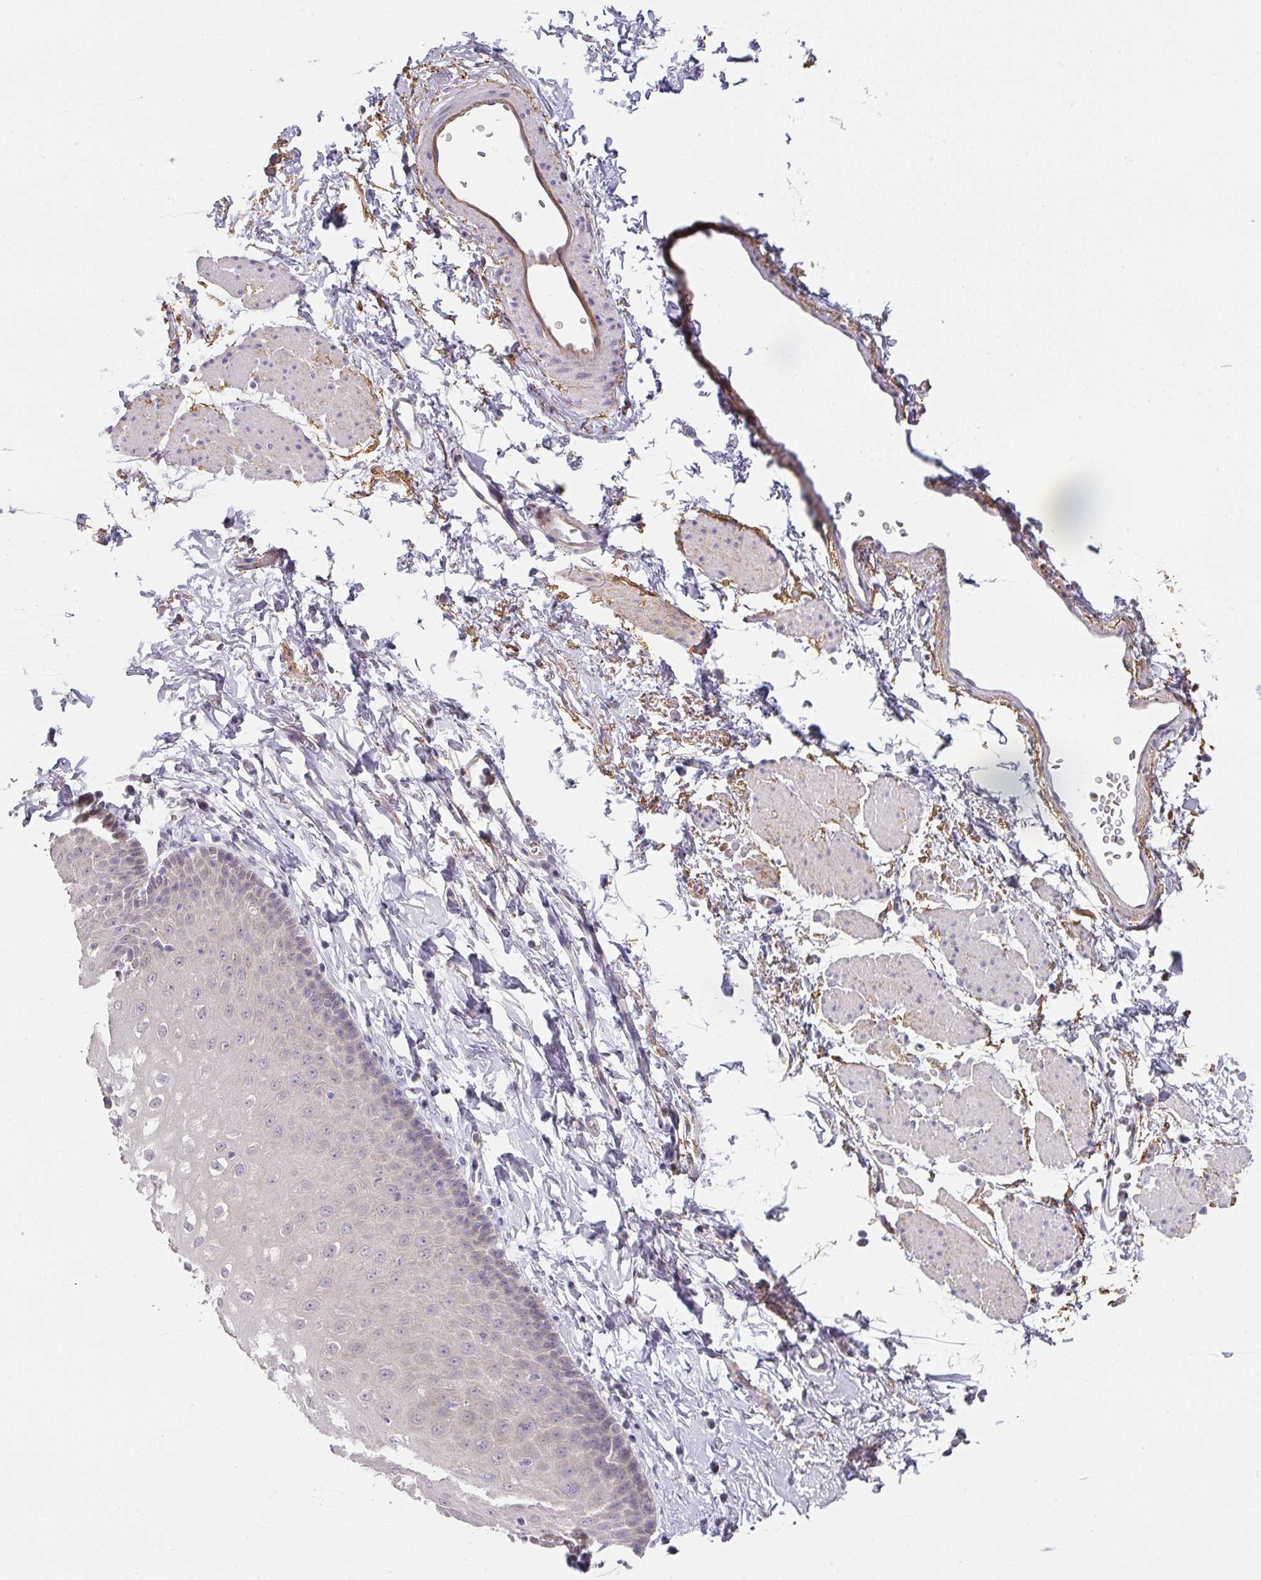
{"staining": {"intensity": "weak", "quantity": "<25%", "location": "nuclear"}, "tissue": "esophagus", "cell_type": "Squamous epithelial cells", "image_type": "normal", "snomed": [{"axis": "morphology", "description": "Normal tissue, NOS"}, {"axis": "topography", "description": "Esophagus"}], "caption": "Protein analysis of benign esophagus demonstrates no significant expression in squamous epithelial cells. (Brightfield microscopy of DAB (3,3'-diaminobenzidine) immunohistochemistry (IHC) at high magnification).", "gene": "FOXN4", "patient": {"sex": "male", "age": 70}}